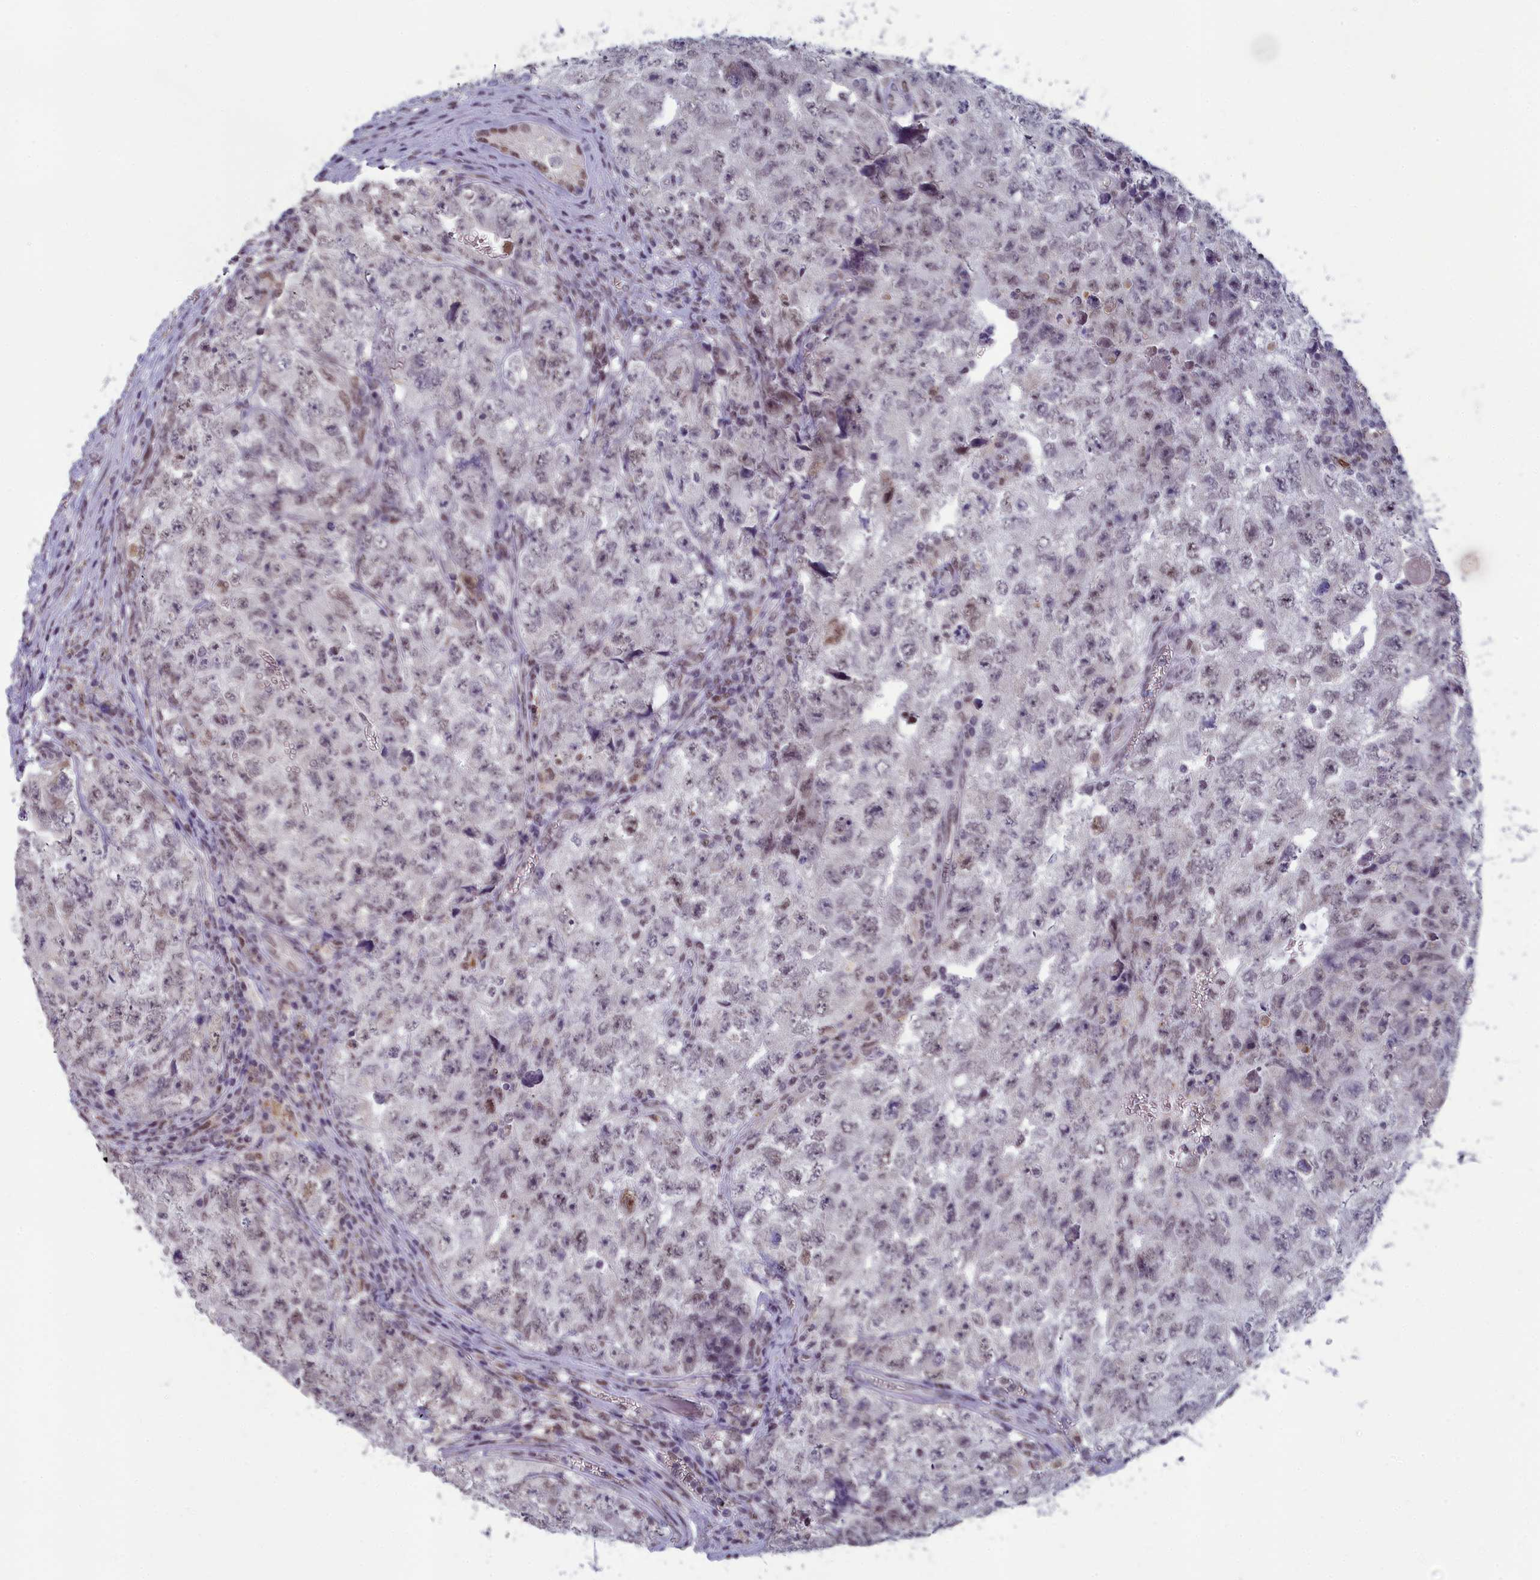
{"staining": {"intensity": "weak", "quantity": "25%-75%", "location": "nuclear"}, "tissue": "testis cancer", "cell_type": "Tumor cells", "image_type": "cancer", "snomed": [{"axis": "morphology", "description": "Carcinoma, Embryonal, NOS"}, {"axis": "topography", "description": "Testis"}], "caption": "IHC (DAB) staining of human embryonal carcinoma (testis) demonstrates weak nuclear protein expression in approximately 25%-75% of tumor cells. (DAB (3,3'-diaminobenzidine) = brown stain, brightfield microscopy at high magnification).", "gene": "MT-CO3", "patient": {"sex": "male", "age": 17}}